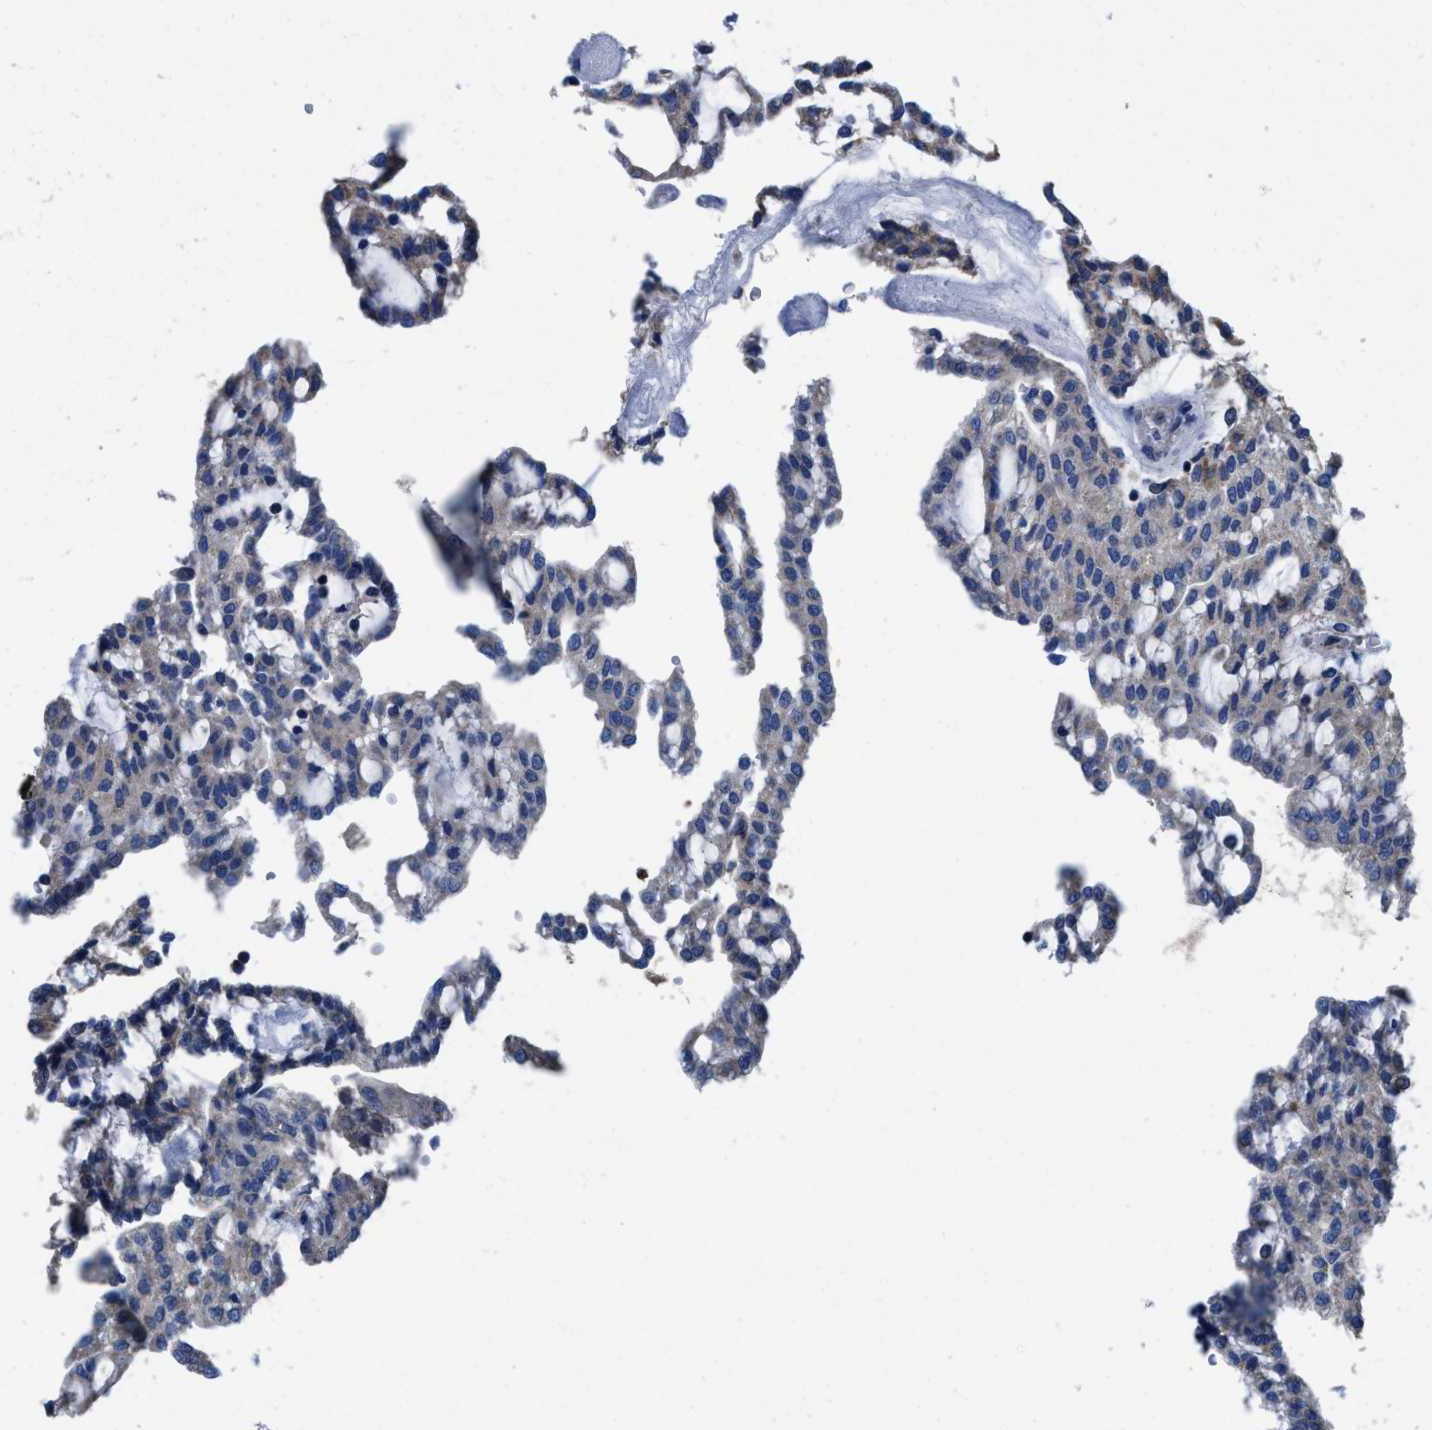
{"staining": {"intensity": "negative", "quantity": "none", "location": "none"}, "tissue": "renal cancer", "cell_type": "Tumor cells", "image_type": "cancer", "snomed": [{"axis": "morphology", "description": "Adenocarcinoma, NOS"}, {"axis": "topography", "description": "Kidney"}], "caption": "DAB immunohistochemical staining of human adenocarcinoma (renal) shows no significant positivity in tumor cells.", "gene": "TMEM30A", "patient": {"sex": "male", "age": 63}}